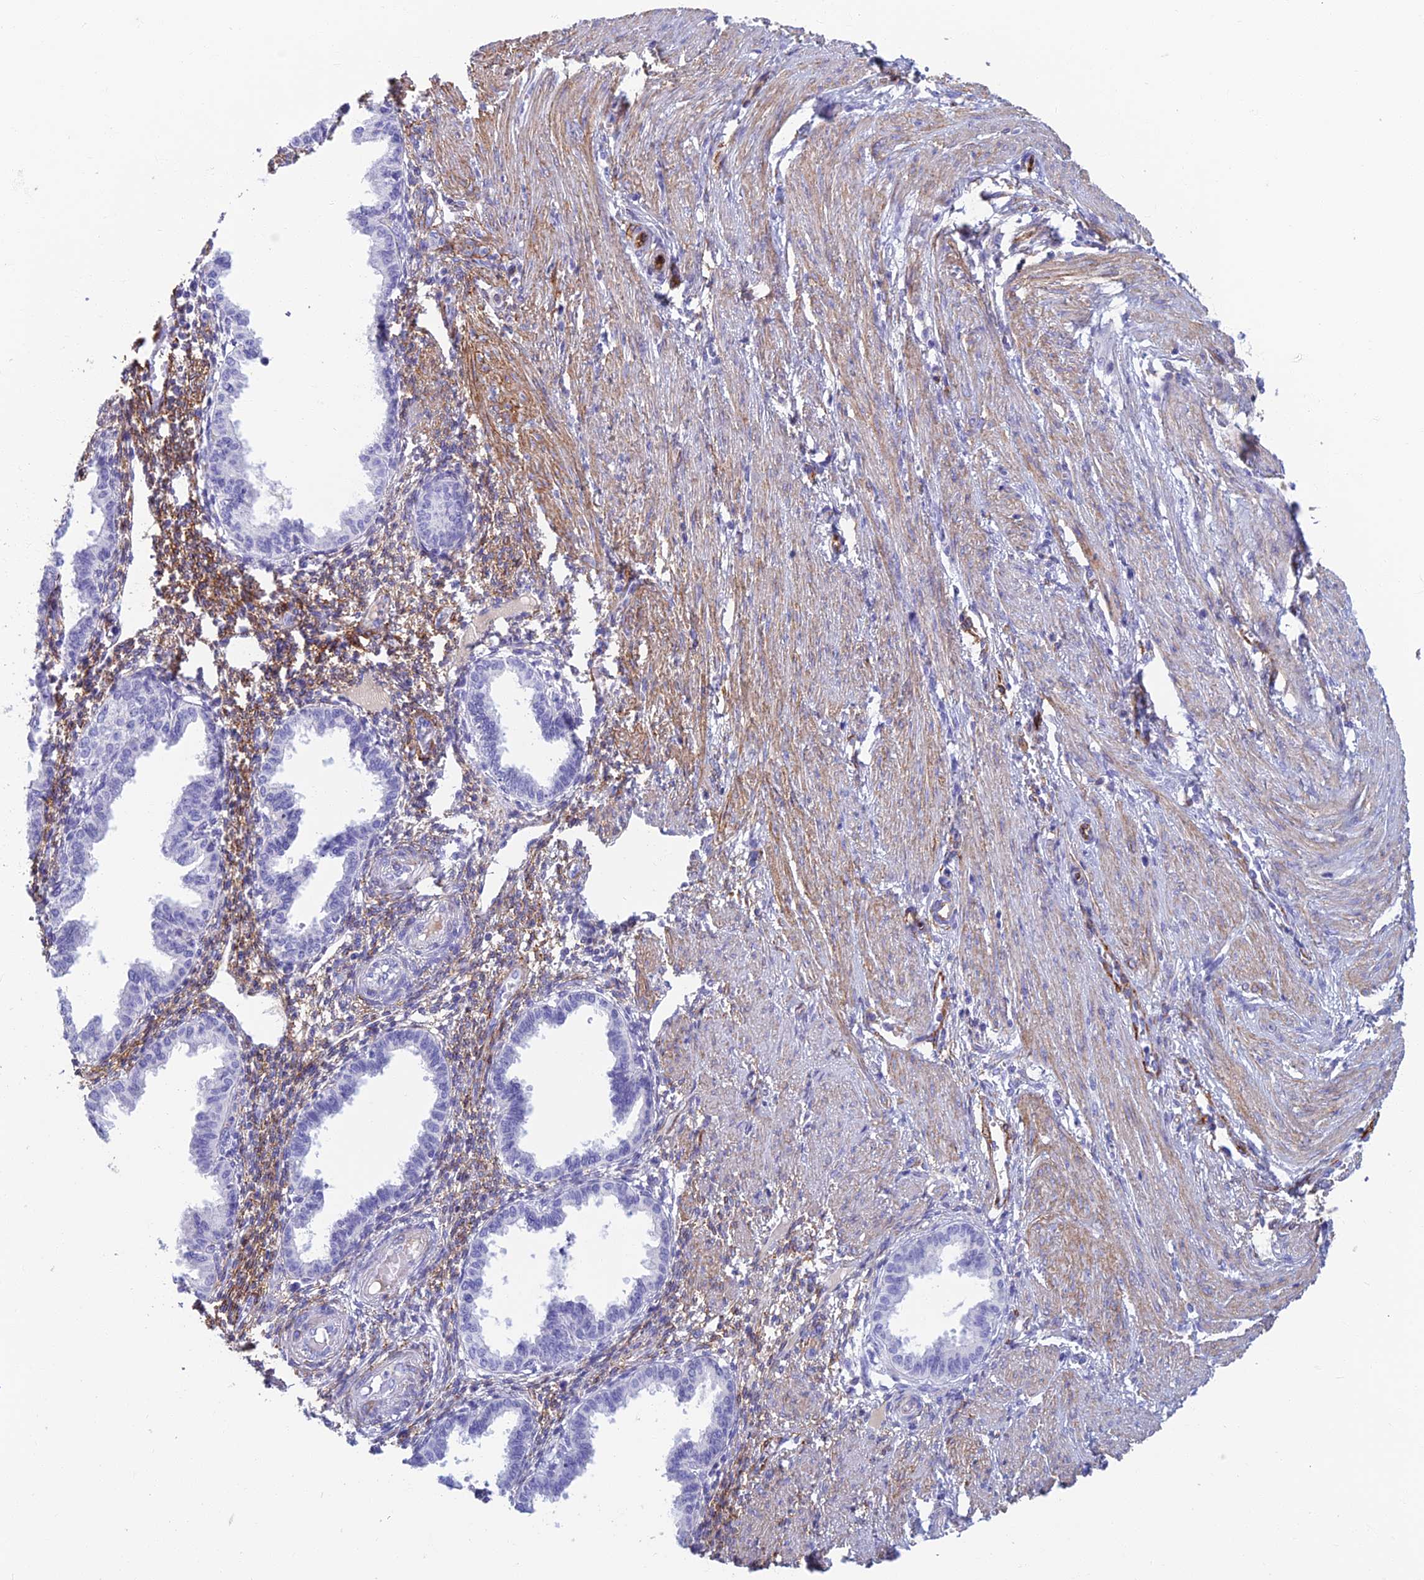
{"staining": {"intensity": "negative", "quantity": "none", "location": "none"}, "tissue": "endometrium", "cell_type": "Cells in endometrial stroma", "image_type": "normal", "snomed": [{"axis": "morphology", "description": "Normal tissue, NOS"}, {"axis": "topography", "description": "Endometrium"}], "caption": "A high-resolution histopathology image shows immunohistochemistry staining of unremarkable endometrium, which shows no significant expression in cells in endometrial stroma.", "gene": "ETFRF1", "patient": {"sex": "female", "age": 33}}